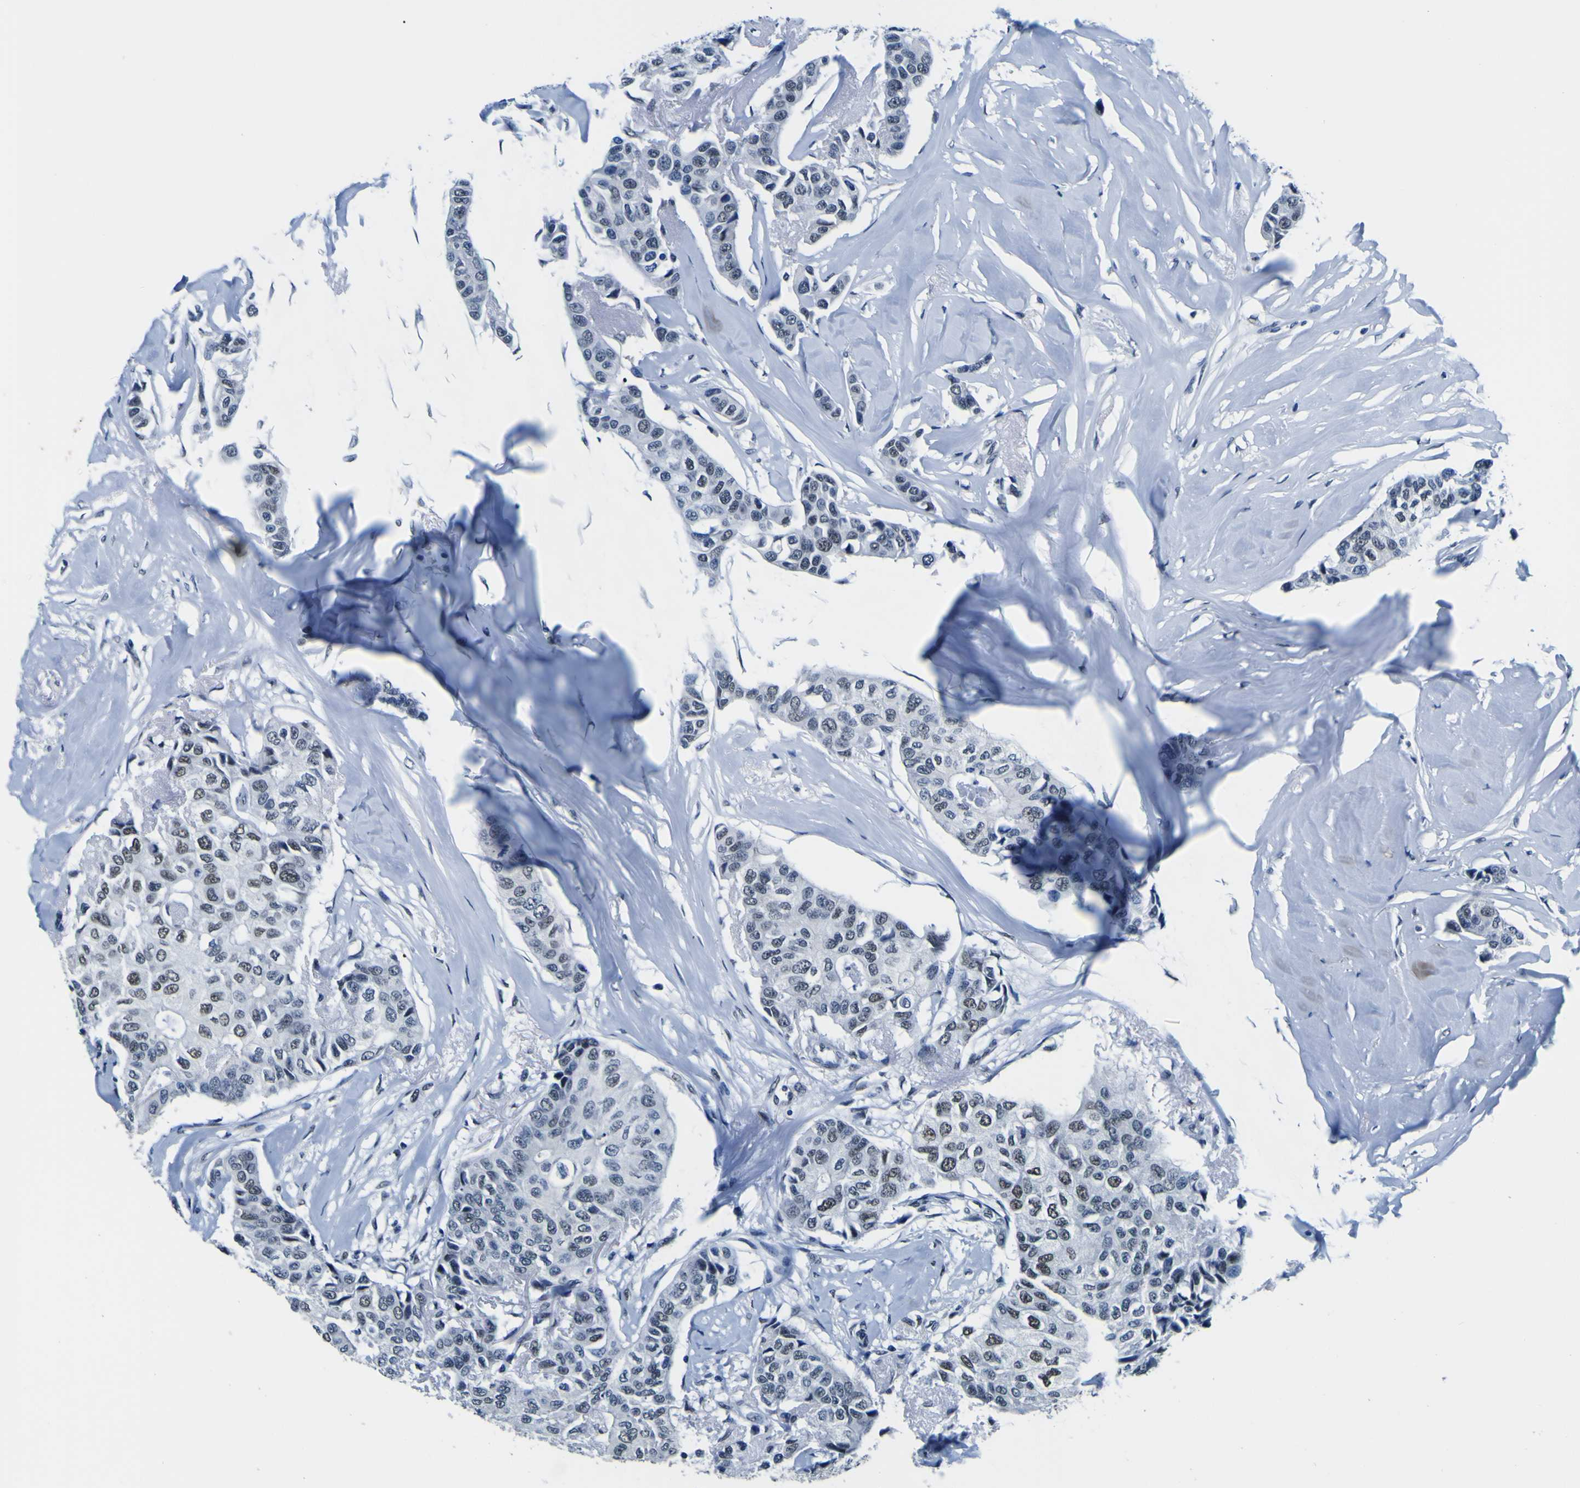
{"staining": {"intensity": "moderate", "quantity": "<25%", "location": "nuclear"}, "tissue": "breast cancer", "cell_type": "Tumor cells", "image_type": "cancer", "snomed": [{"axis": "morphology", "description": "Duct carcinoma"}, {"axis": "topography", "description": "Breast"}], "caption": "Immunohistochemical staining of human breast cancer (infiltrating ductal carcinoma) reveals low levels of moderate nuclear expression in approximately <25% of tumor cells.", "gene": "CUL4B", "patient": {"sex": "female", "age": 80}}